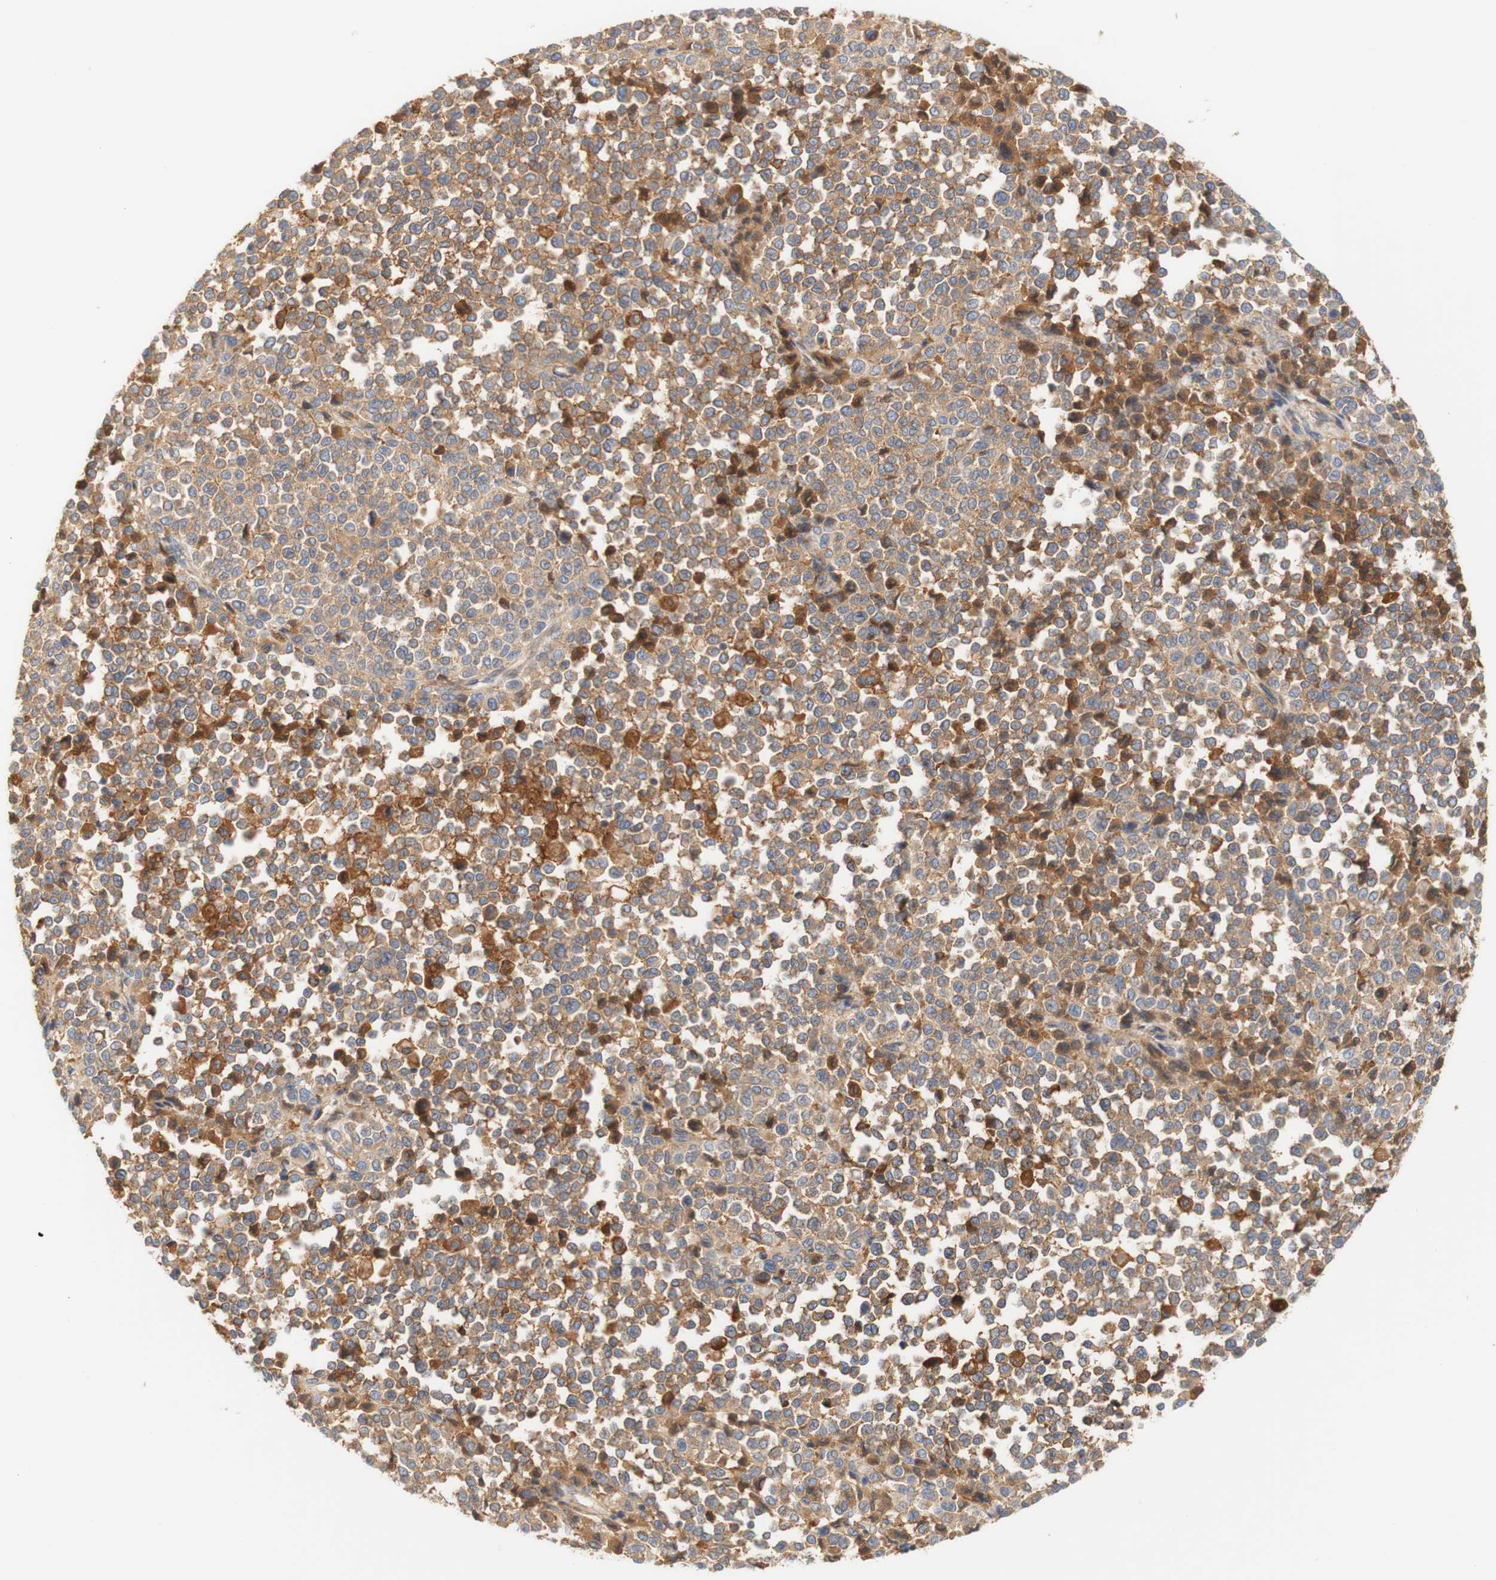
{"staining": {"intensity": "moderate", "quantity": ">75%", "location": "cytoplasmic/membranous"}, "tissue": "melanoma", "cell_type": "Tumor cells", "image_type": "cancer", "snomed": [{"axis": "morphology", "description": "Malignant melanoma, Metastatic site"}, {"axis": "topography", "description": "Pancreas"}], "caption": "Immunohistochemistry (IHC) photomicrograph of neoplastic tissue: malignant melanoma (metastatic site) stained using immunohistochemistry (IHC) reveals medium levels of moderate protein expression localized specifically in the cytoplasmic/membranous of tumor cells, appearing as a cytoplasmic/membranous brown color.", "gene": "PCDH7", "patient": {"sex": "female", "age": 30}}